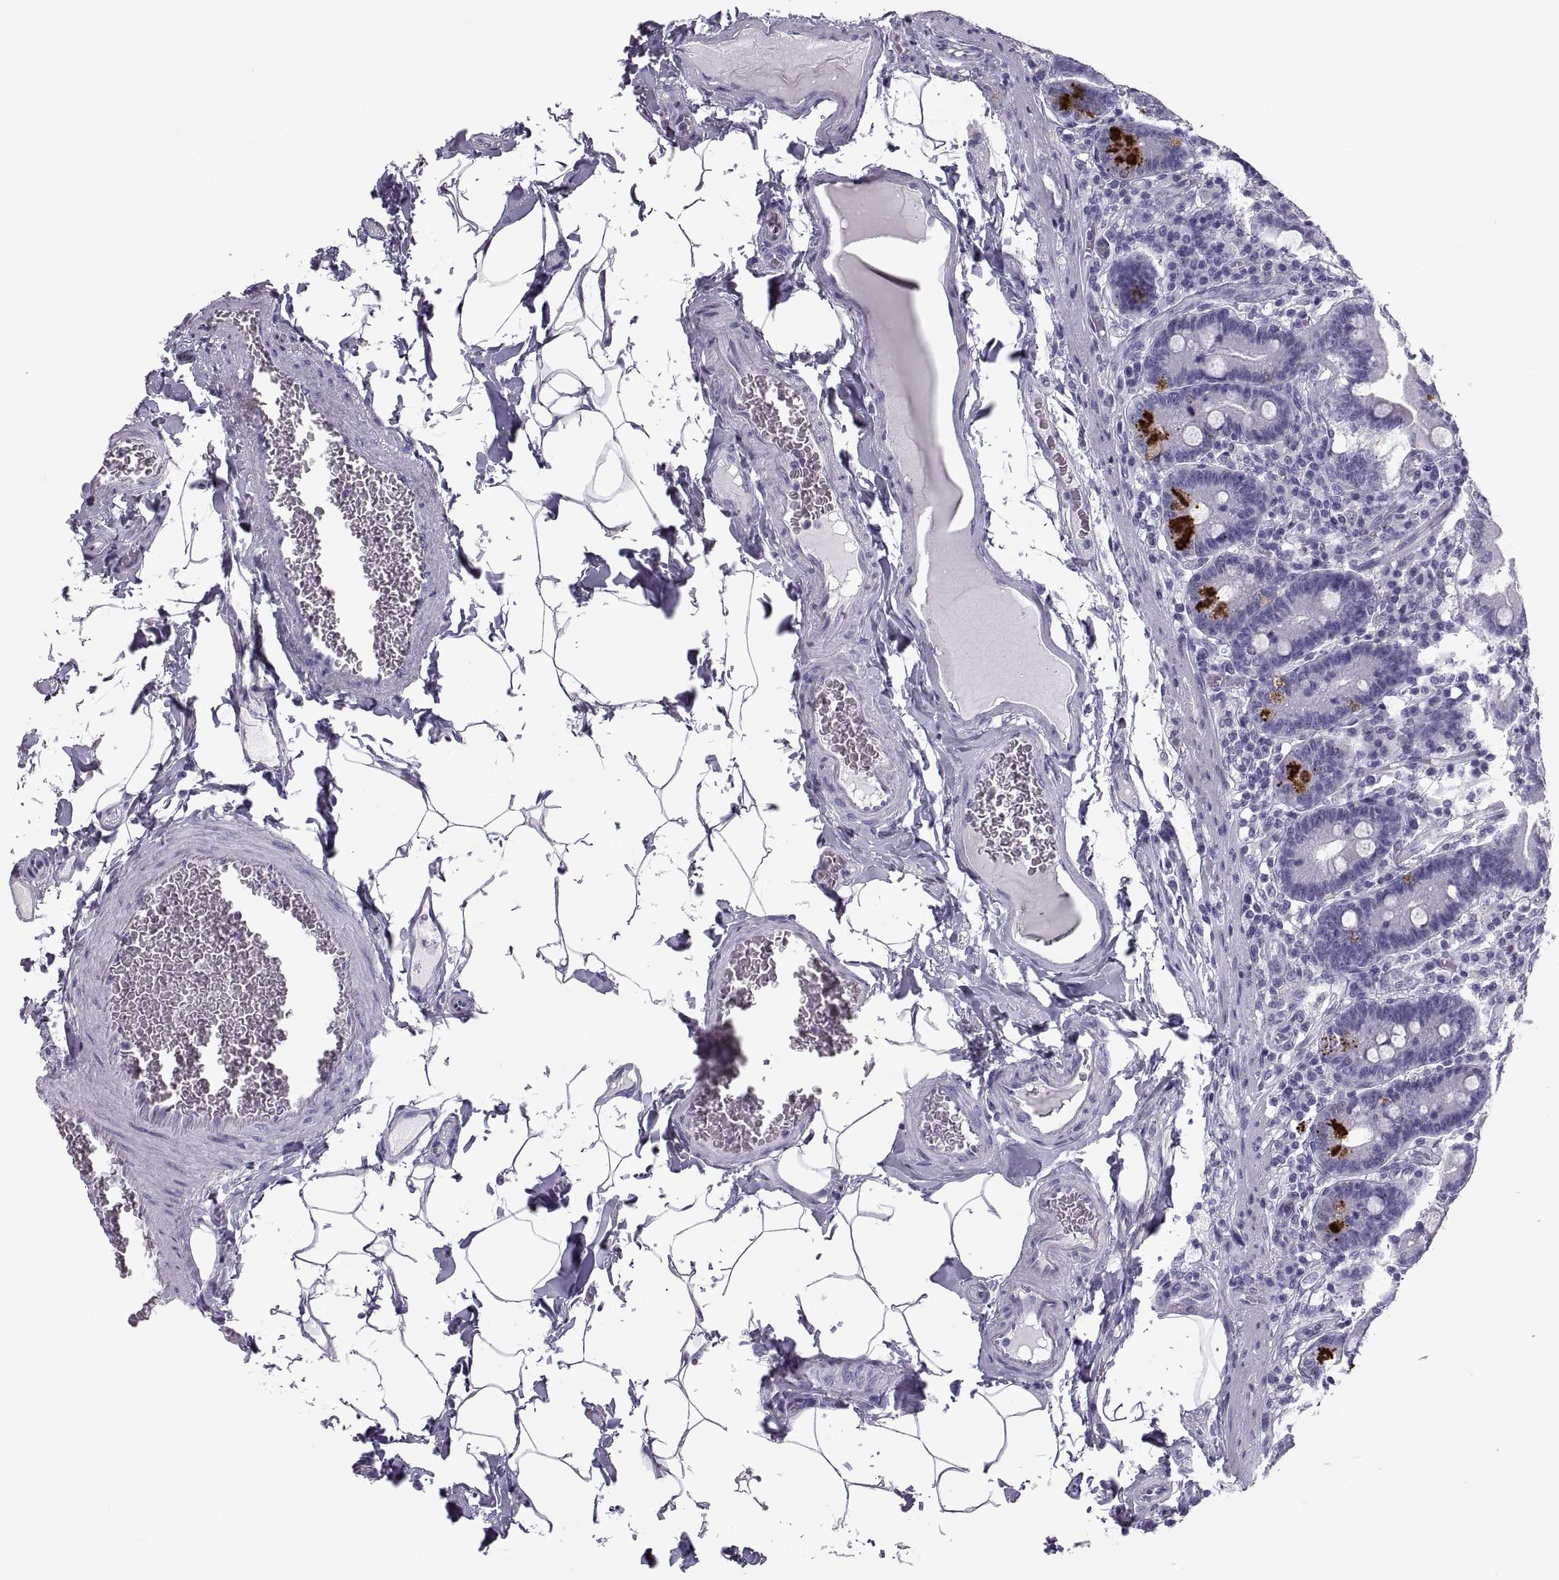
{"staining": {"intensity": "strong", "quantity": "<25%", "location": "cytoplasmic/membranous"}, "tissue": "small intestine", "cell_type": "Glandular cells", "image_type": "normal", "snomed": [{"axis": "morphology", "description": "Normal tissue, NOS"}, {"axis": "topography", "description": "Small intestine"}], "caption": "Immunohistochemical staining of benign small intestine demonstrates strong cytoplasmic/membranous protein expression in about <25% of glandular cells. (DAB (3,3'-diaminobenzidine) IHC, brown staining for protein, blue staining for nuclei).", "gene": "PCSK1N", "patient": {"sex": "male", "age": 37}}